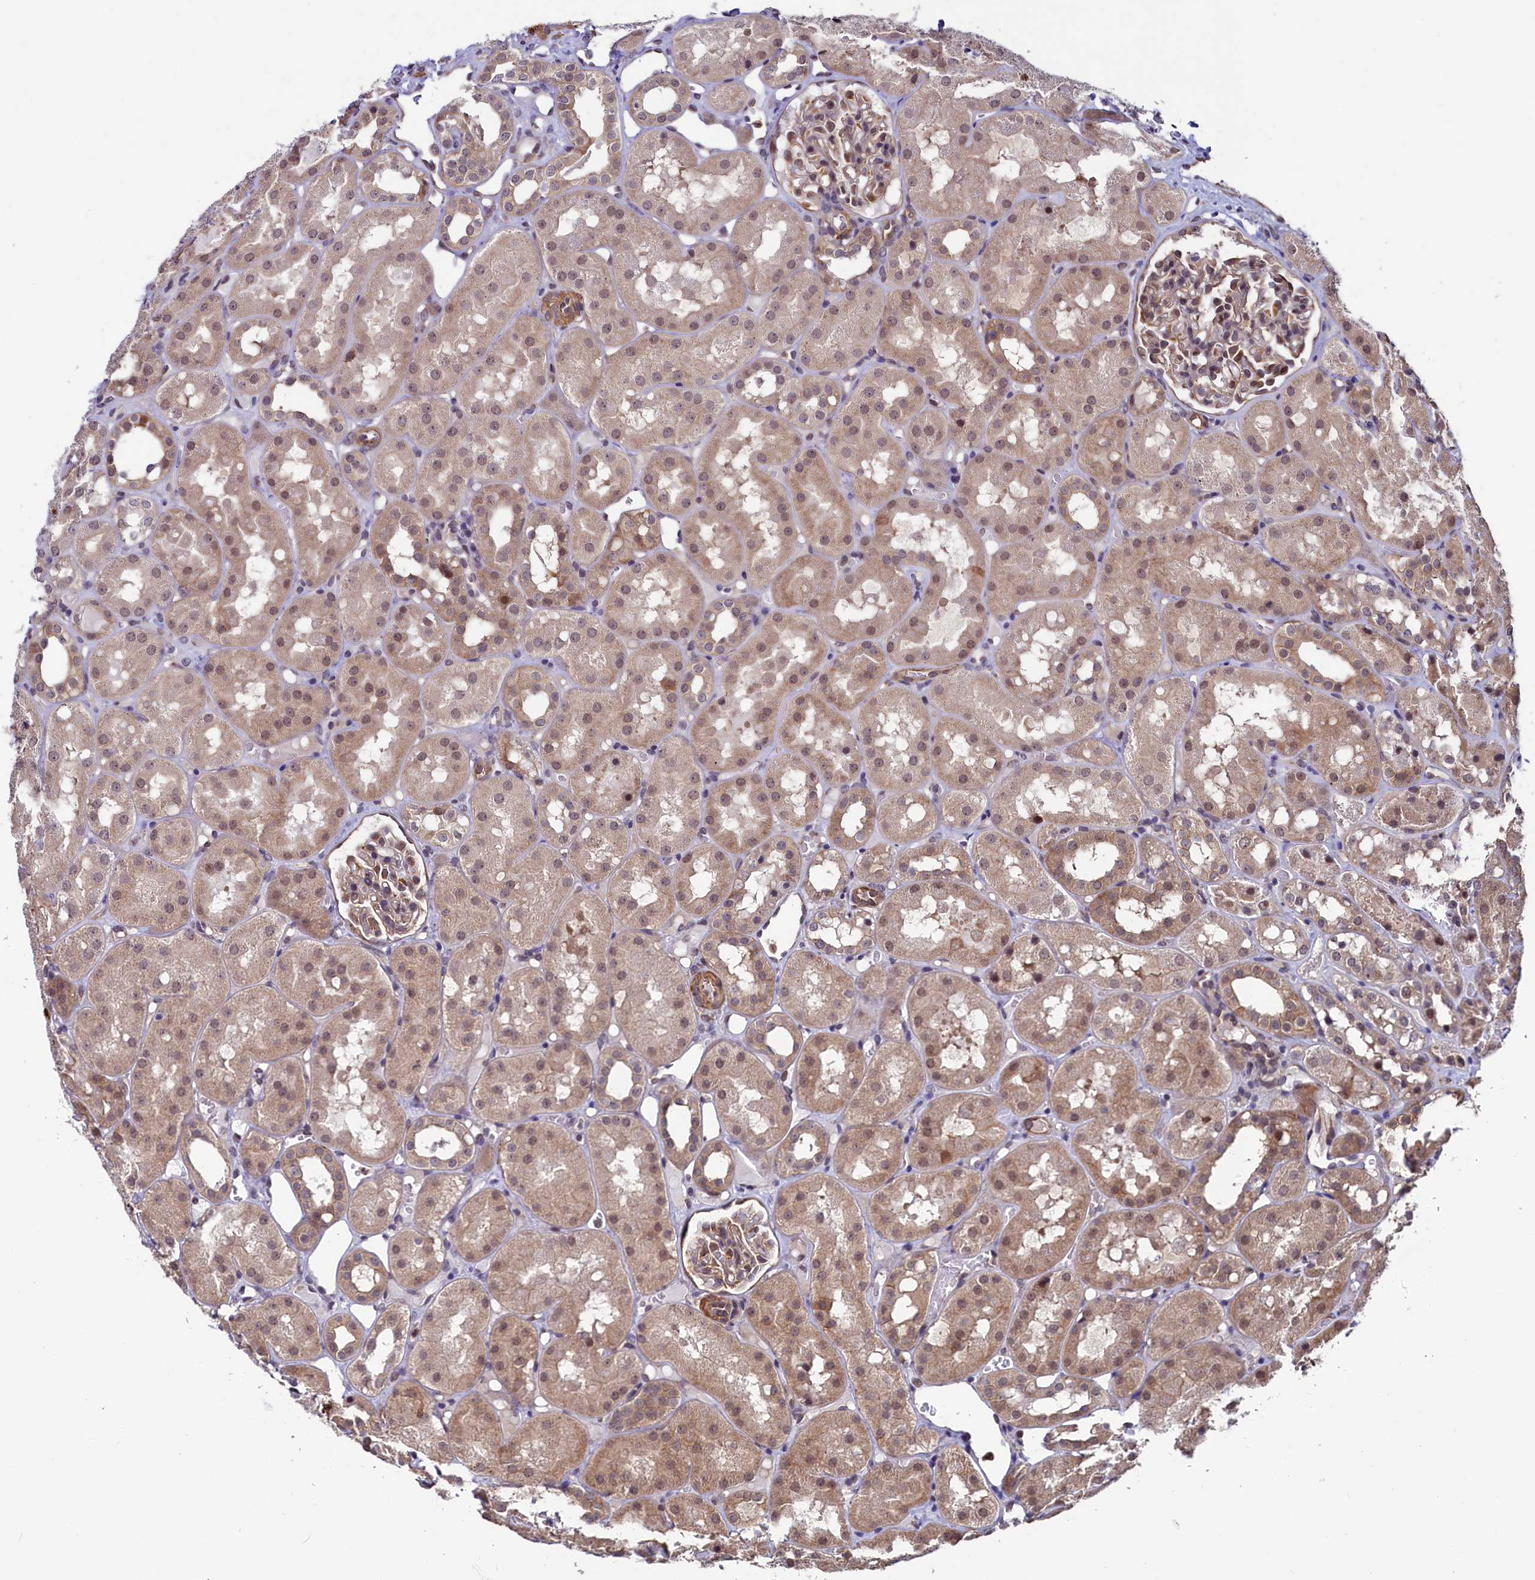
{"staining": {"intensity": "moderate", "quantity": "25%-75%", "location": "cytoplasmic/membranous,nuclear"}, "tissue": "kidney", "cell_type": "Cells in glomeruli", "image_type": "normal", "snomed": [{"axis": "morphology", "description": "Normal tissue, NOS"}, {"axis": "topography", "description": "Kidney"}], "caption": "This is an image of immunohistochemistry (IHC) staining of benign kidney, which shows moderate positivity in the cytoplasmic/membranous,nuclear of cells in glomeruli.", "gene": "LEO1", "patient": {"sex": "male", "age": 16}}